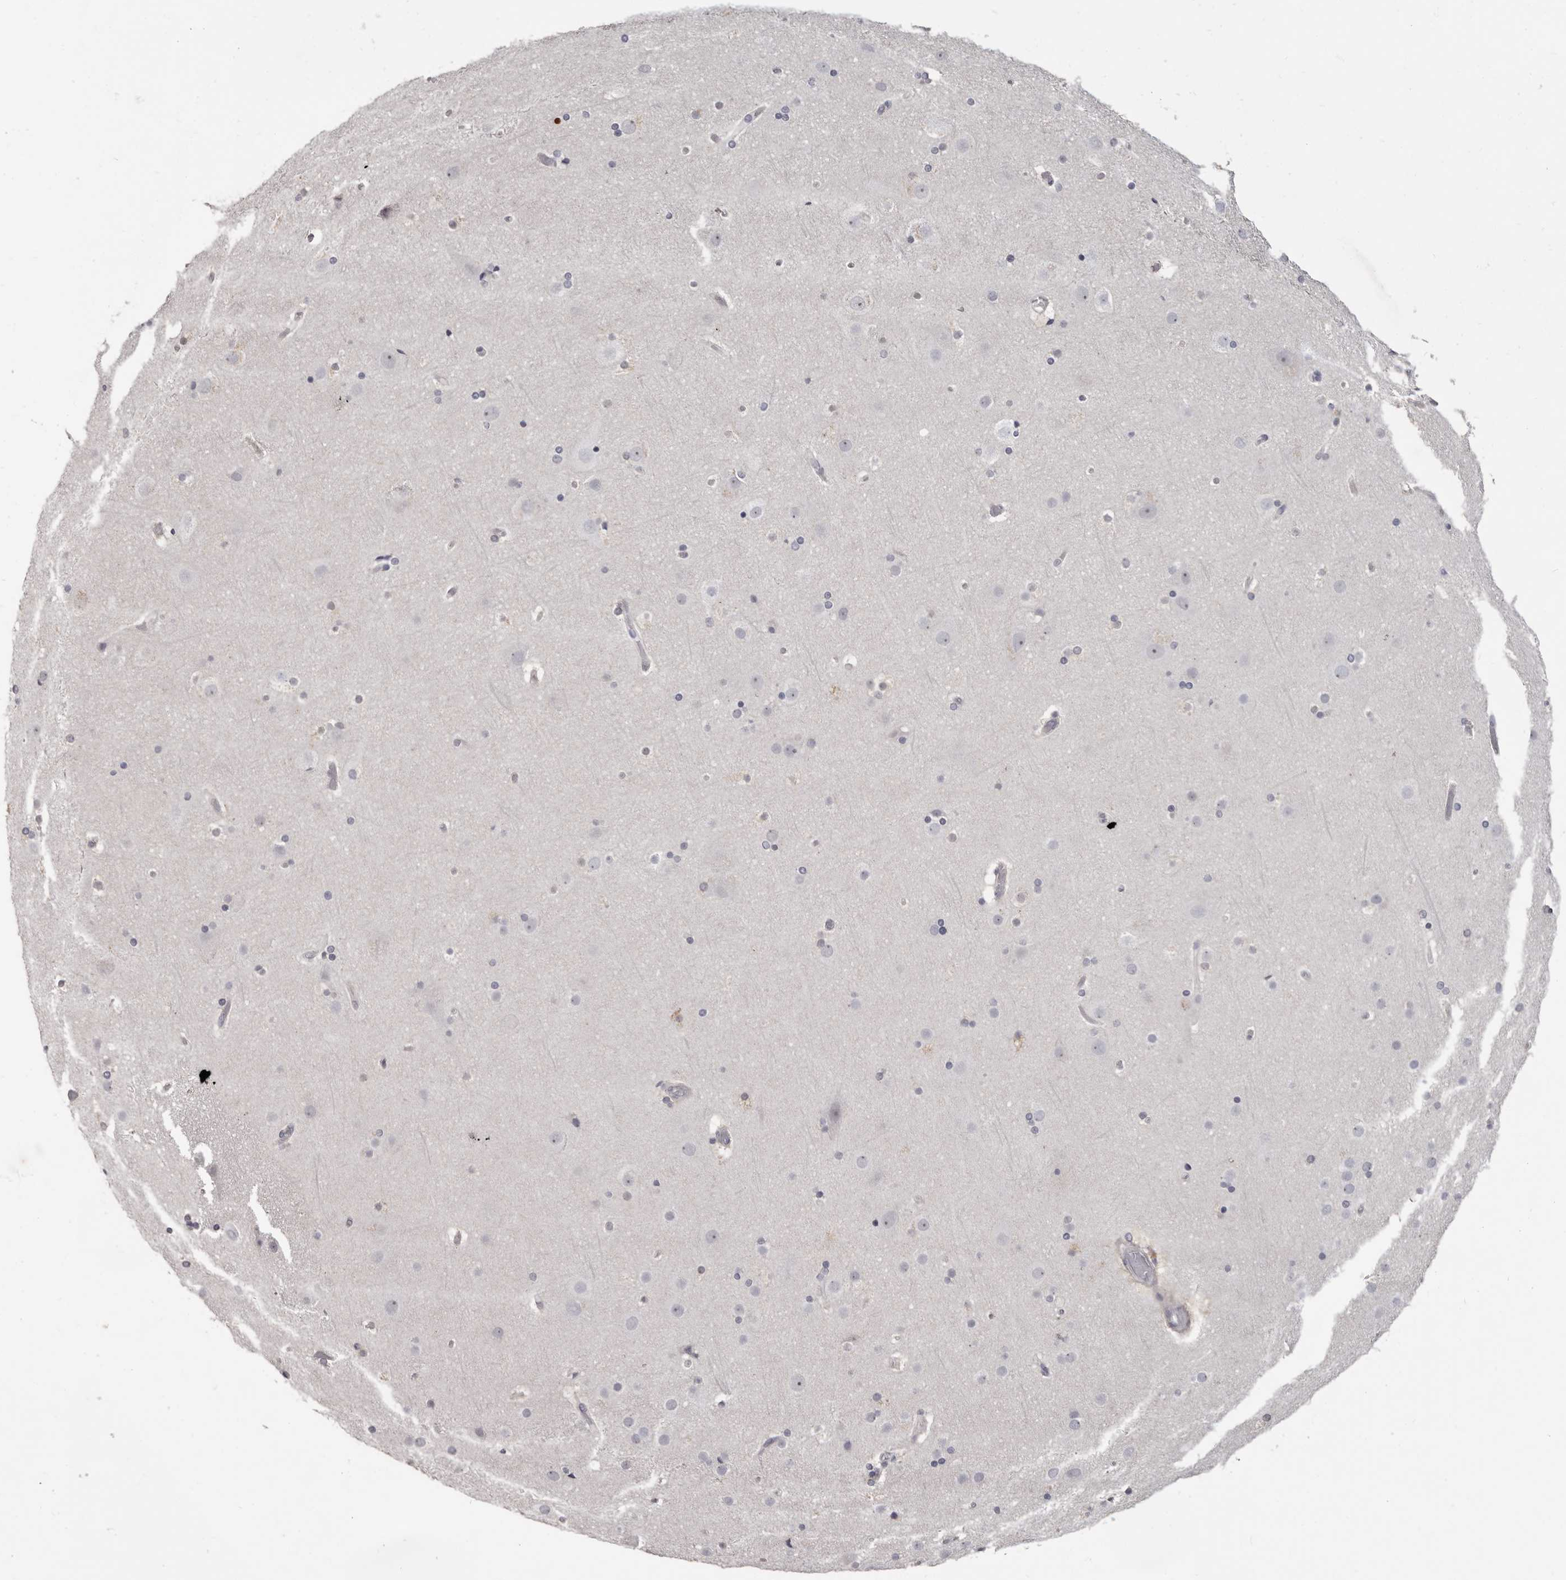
{"staining": {"intensity": "negative", "quantity": "none", "location": "none"}, "tissue": "cerebral cortex", "cell_type": "Endothelial cells", "image_type": "normal", "snomed": [{"axis": "morphology", "description": "Normal tissue, NOS"}, {"axis": "topography", "description": "Cerebral cortex"}], "caption": "A high-resolution micrograph shows IHC staining of benign cerebral cortex, which demonstrates no significant positivity in endothelial cells.", "gene": "GPR157", "patient": {"sex": "male", "age": 57}}